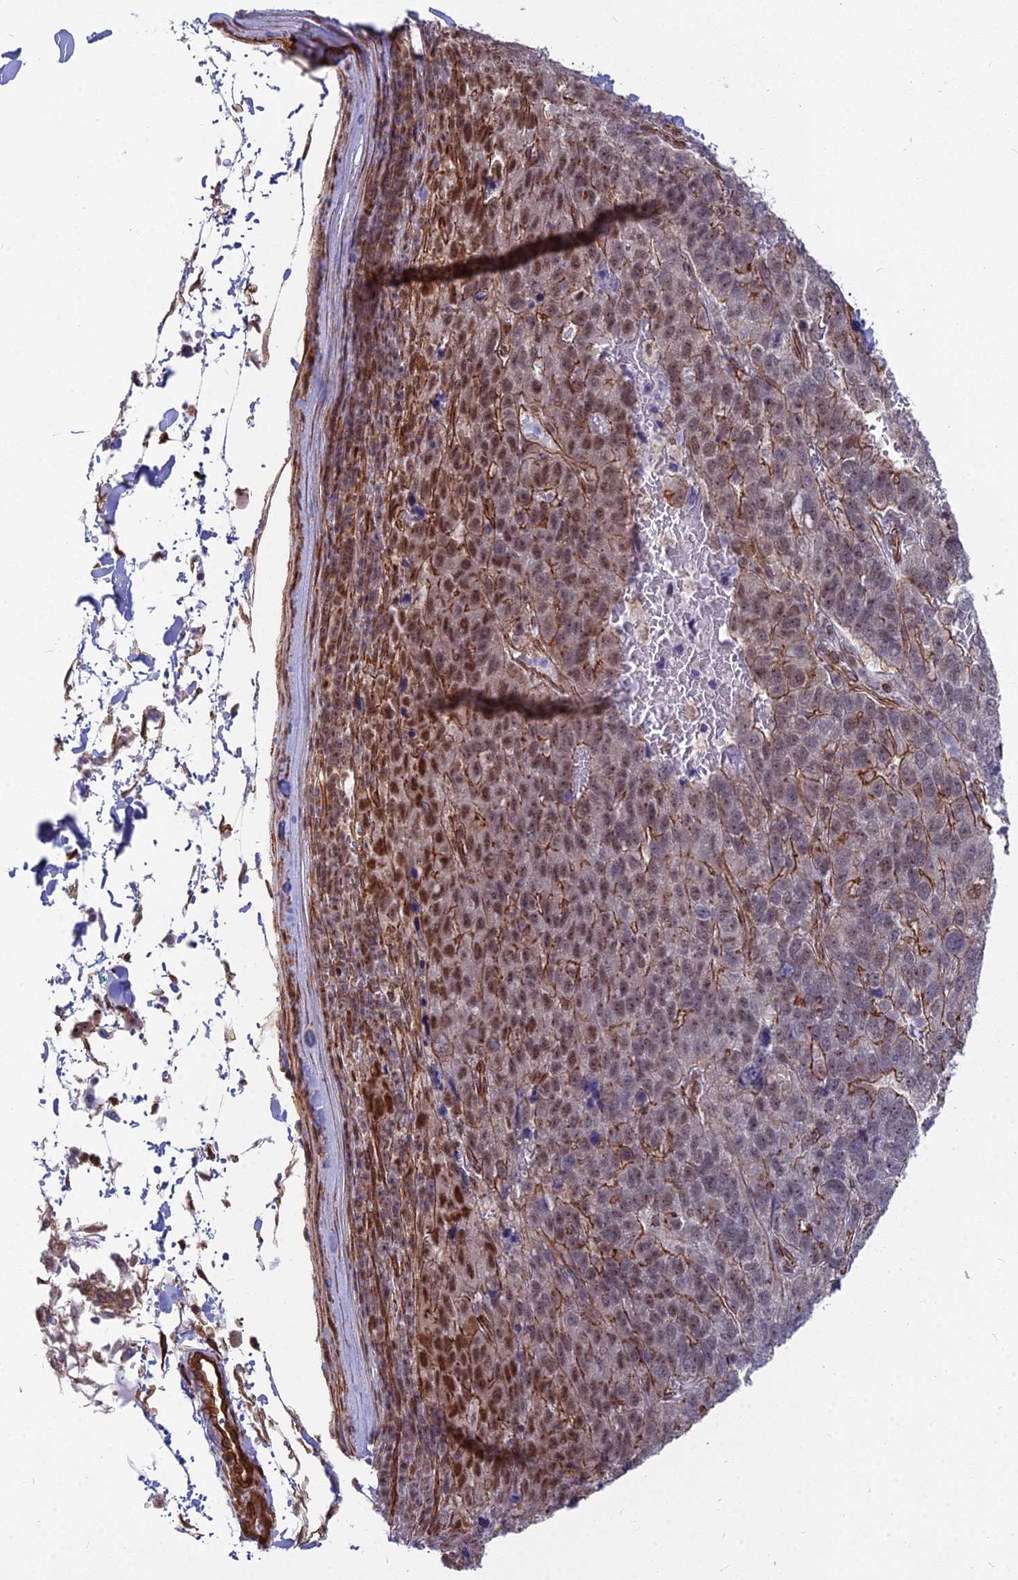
{"staining": {"intensity": "moderate", "quantity": "25%-75%", "location": "cytoplasmic/membranous,nuclear"}, "tissue": "pancreatic cancer", "cell_type": "Tumor cells", "image_type": "cancer", "snomed": [{"axis": "morphology", "description": "Adenocarcinoma, NOS"}, {"axis": "topography", "description": "Pancreas"}], "caption": "A brown stain highlights moderate cytoplasmic/membranous and nuclear positivity of a protein in adenocarcinoma (pancreatic) tumor cells.", "gene": "YJU2", "patient": {"sex": "female", "age": 61}}